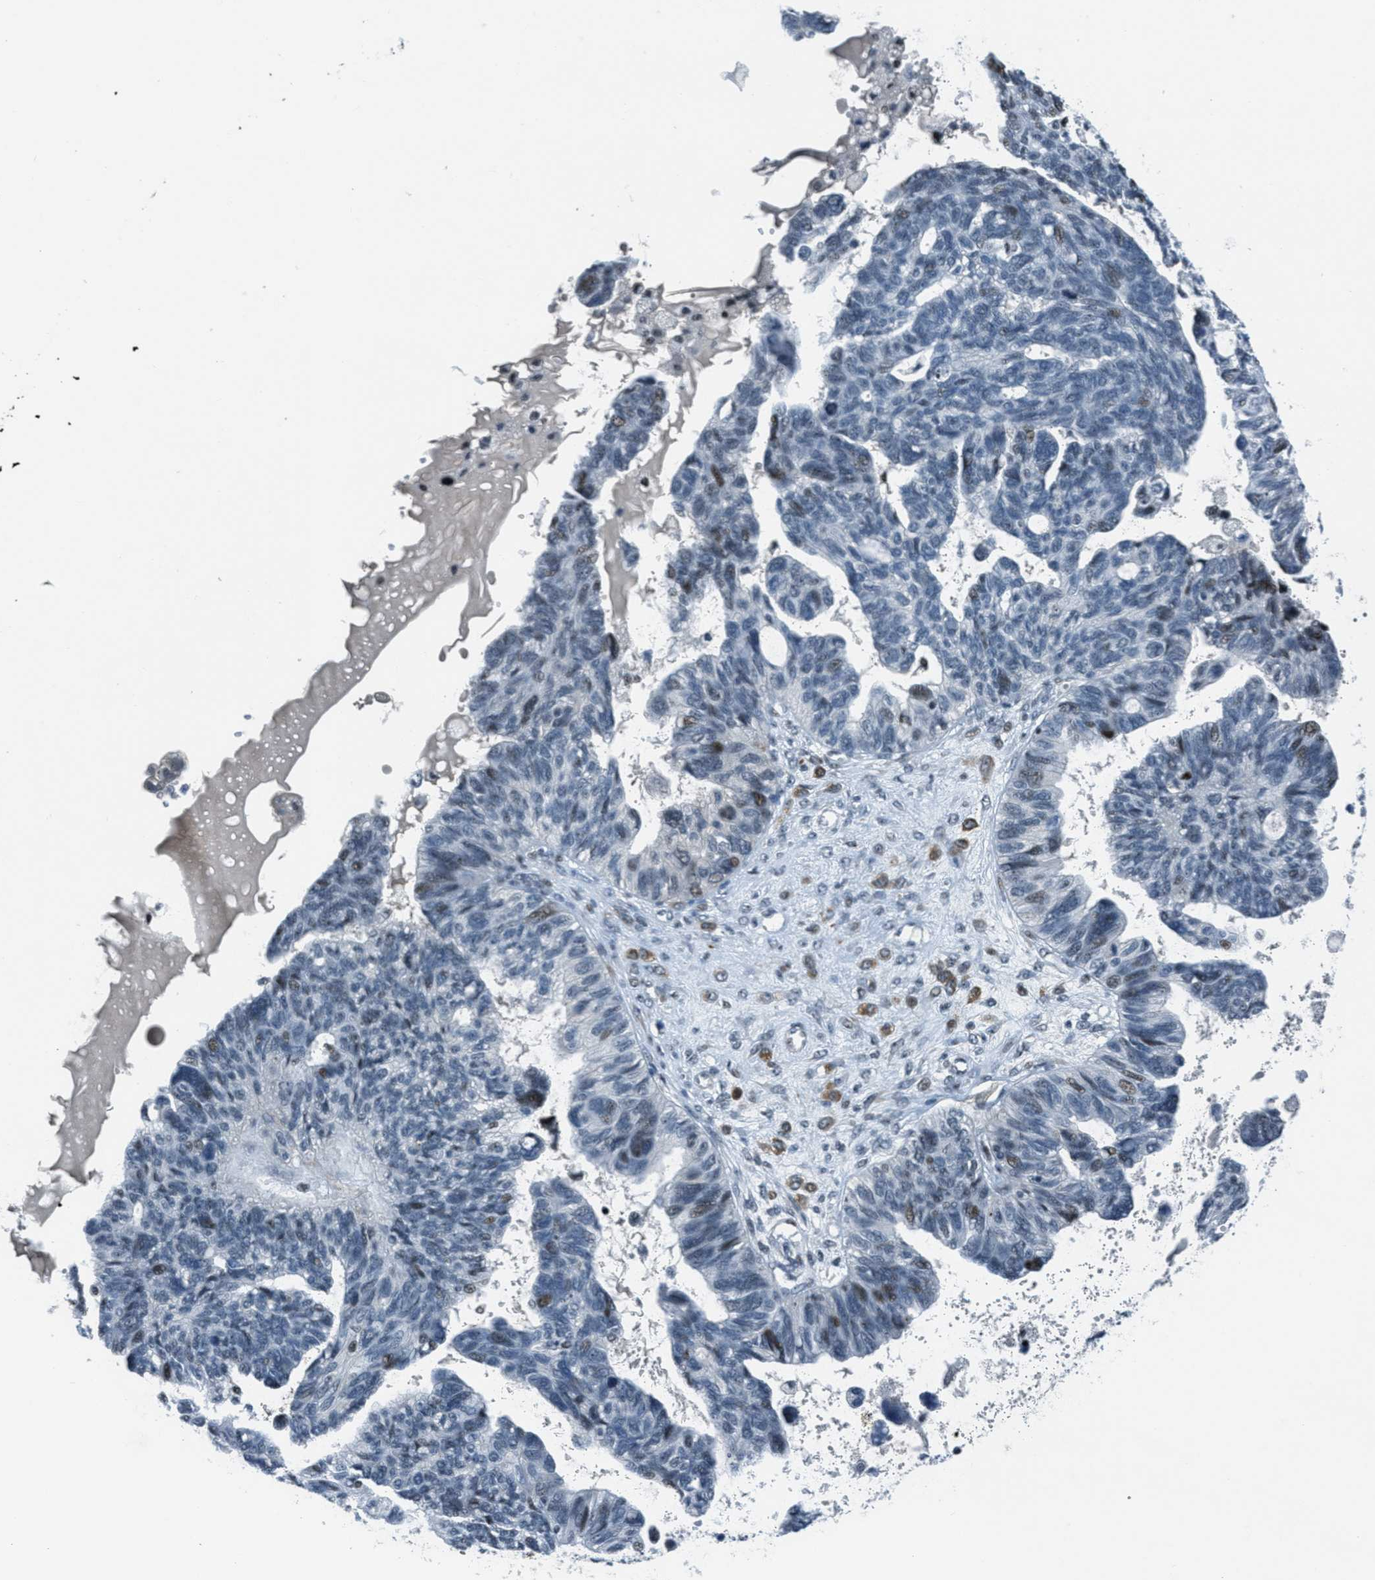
{"staining": {"intensity": "moderate", "quantity": "<25%", "location": "nuclear"}, "tissue": "ovarian cancer", "cell_type": "Tumor cells", "image_type": "cancer", "snomed": [{"axis": "morphology", "description": "Cystadenocarcinoma, serous, NOS"}, {"axis": "topography", "description": "Ovary"}], "caption": "This histopathology image displays ovarian serous cystadenocarcinoma stained with immunohistochemistry (IHC) to label a protein in brown. The nuclear of tumor cells show moderate positivity for the protein. Nuclei are counter-stained blue.", "gene": "ZDHHC23", "patient": {"sex": "female", "age": 79}}